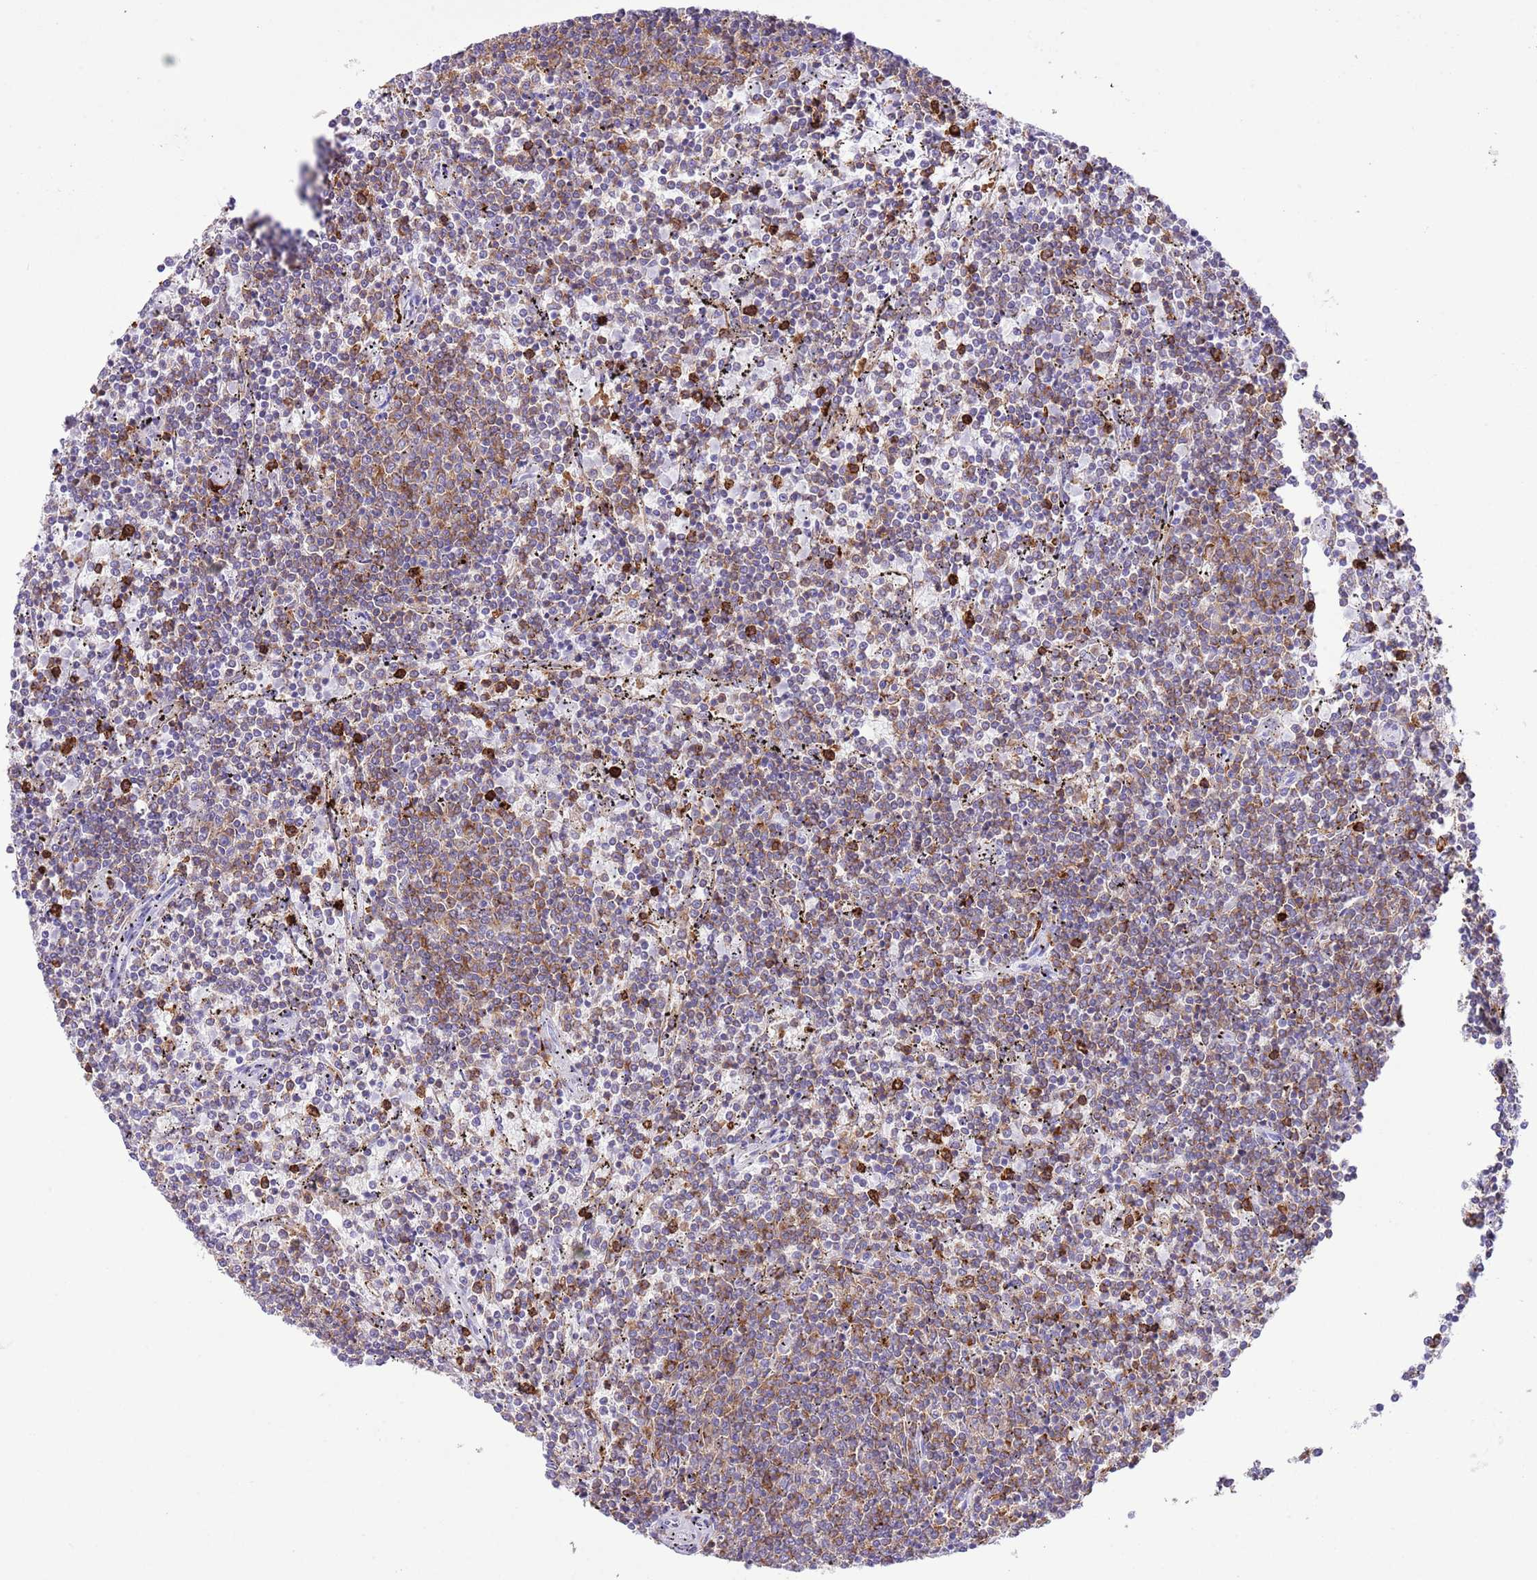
{"staining": {"intensity": "moderate", "quantity": "<25%", "location": "cytoplasmic/membranous"}, "tissue": "lymphoma", "cell_type": "Tumor cells", "image_type": "cancer", "snomed": [{"axis": "morphology", "description": "Malignant lymphoma, non-Hodgkin's type, Low grade"}, {"axis": "topography", "description": "Spleen"}], "caption": "Immunohistochemical staining of lymphoma displays moderate cytoplasmic/membranous protein expression in about <25% of tumor cells.", "gene": "EFHD2", "patient": {"sex": "female", "age": 50}}